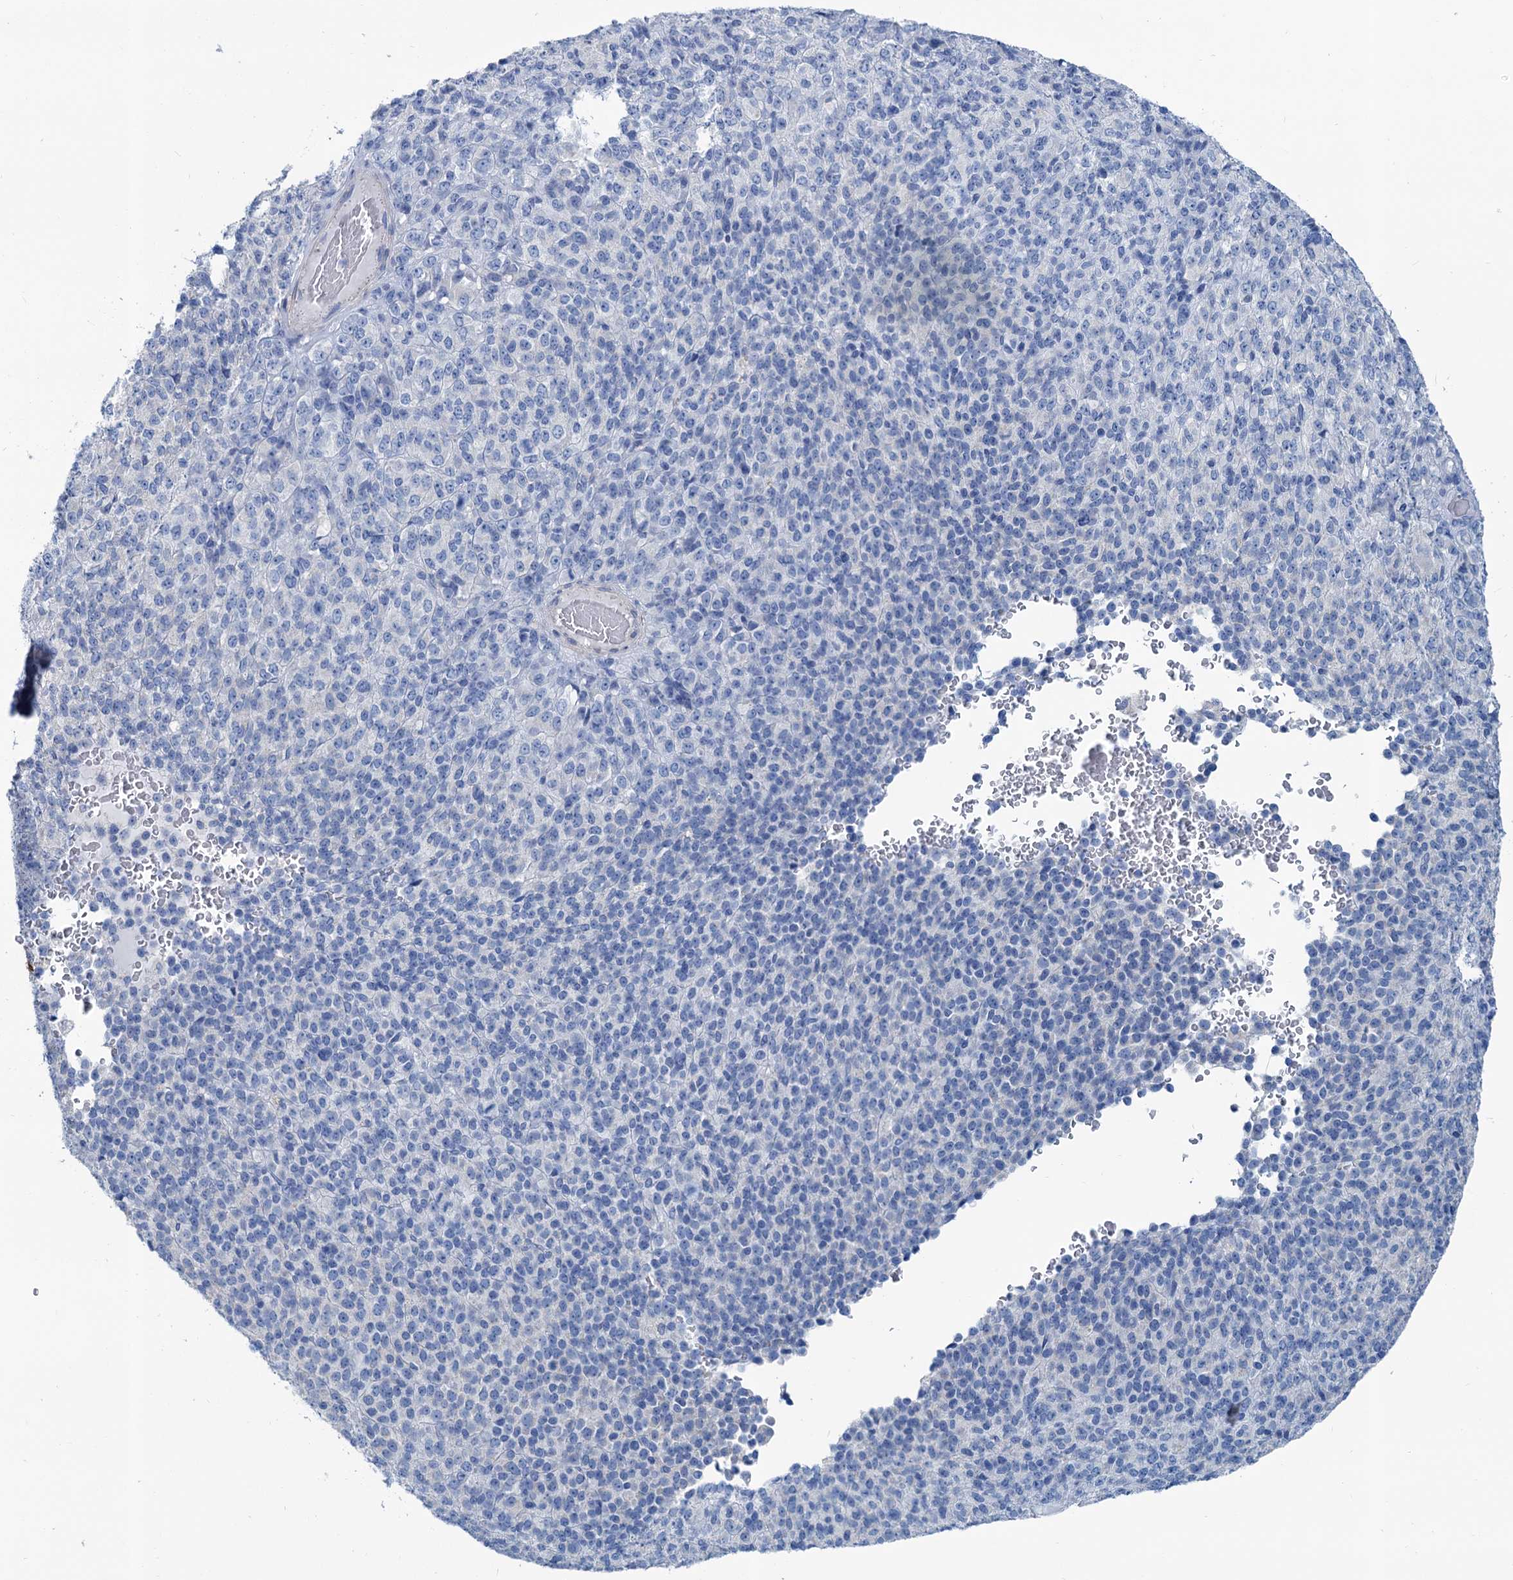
{"staining": {"intensity": "negative", "quantity": "none", "location": "none"}, "tissue": "melanoma", "cell_type": "Tumor cells", "image_type": "cancer", "snomed": [{"axis": "morphology", "description": "Malignant melanoma, Metastatic site"}, {"axis": "topography", "description": "Brain"}], "caption": "The micrograph displays no staining of tumor cells in melanoma.", "gene": "SLC1A3", "patient": {"sex": "female", "age": 56}}